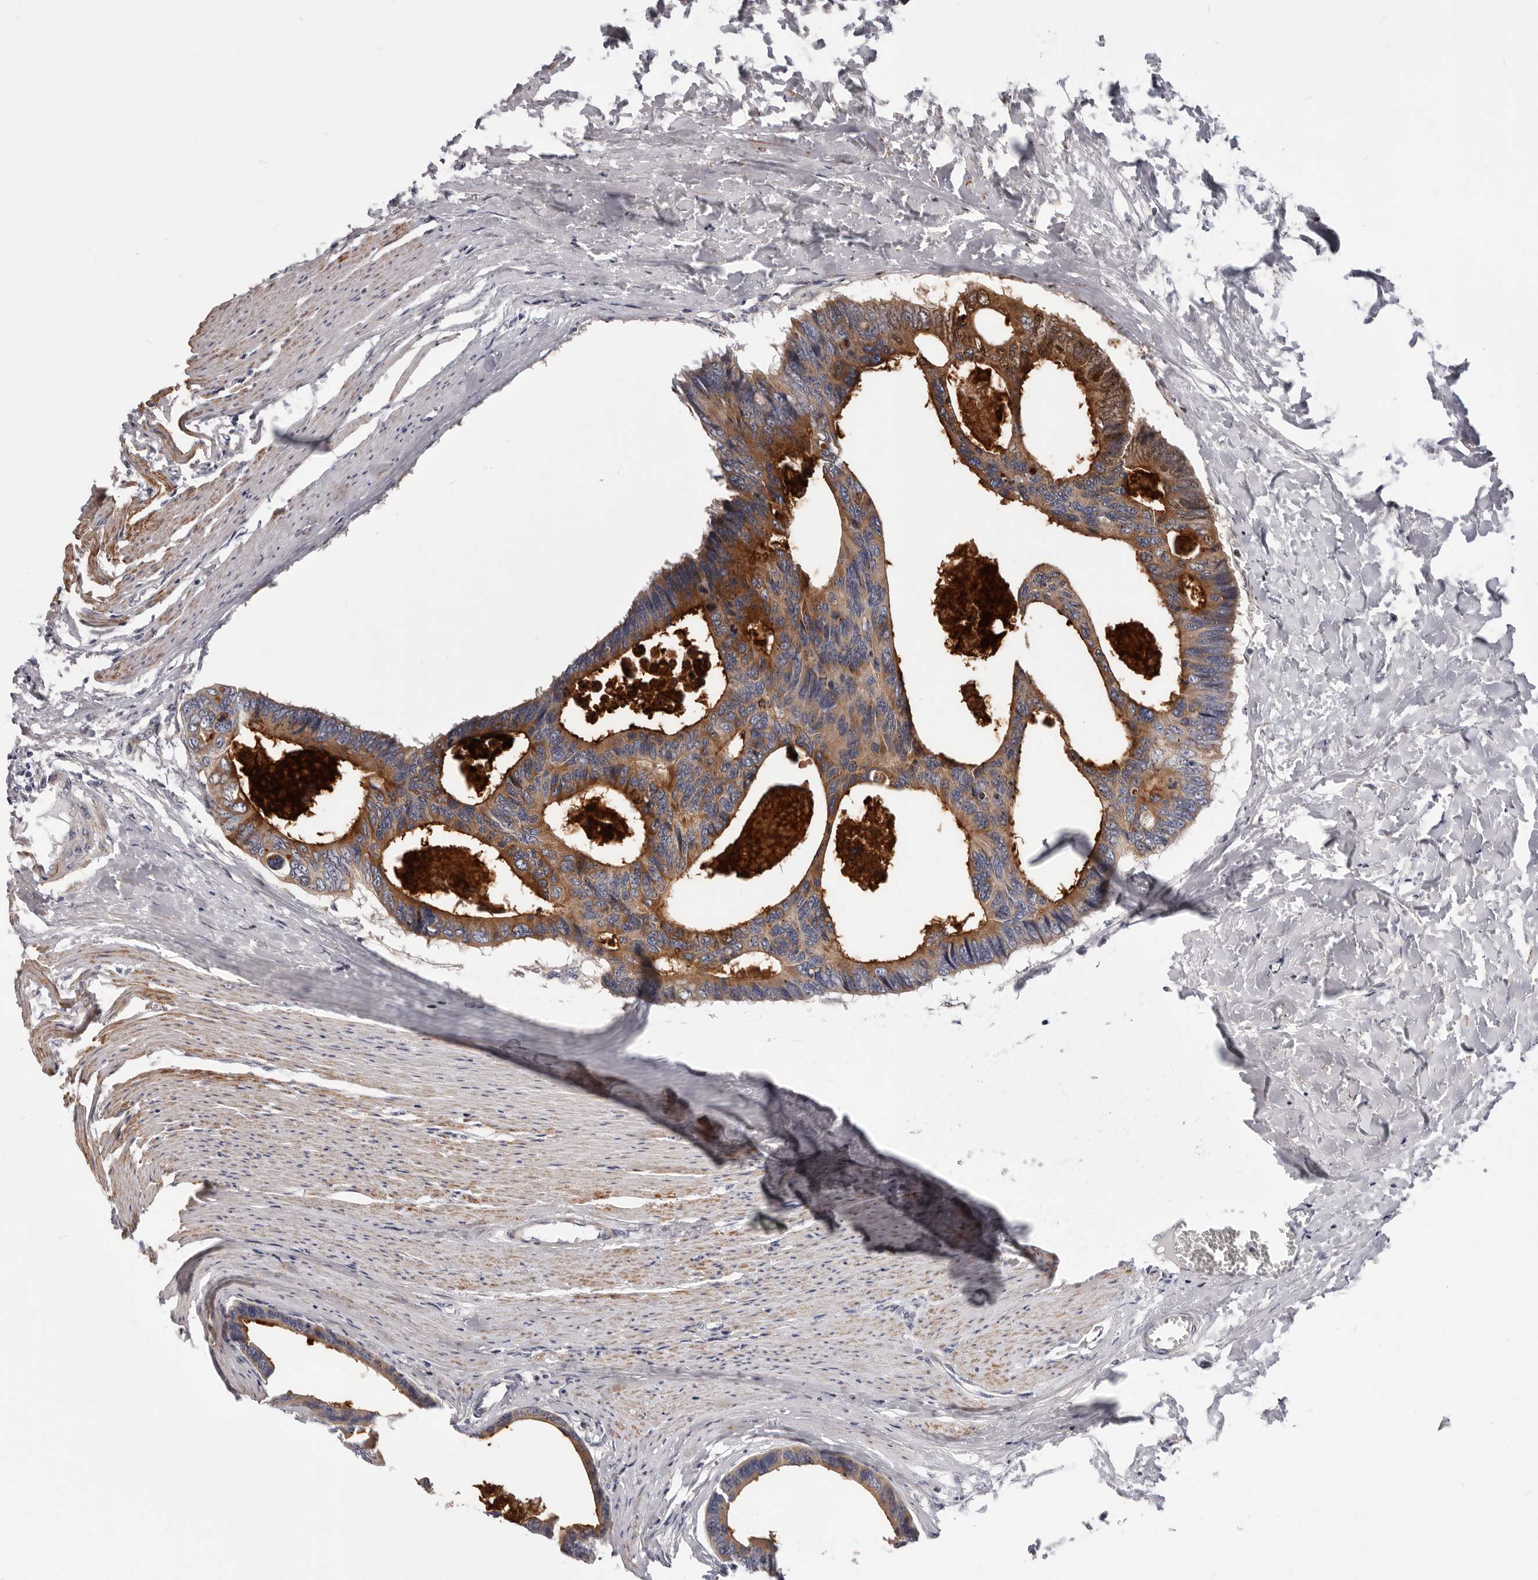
{"staining": {"intensity": "moderate", "quantity": ">75%", "location": "cytoplasmic/membranous"}, "tissue": "colorectal cancer", "cell_type": "Tumor cells", "image_type": "cancer", "snomed": [{"axis": "morphology", "description": "Adenocarcinoma, NOS"}, {"axis": "topography", "description": "Colon"}], "caption": "Protein analysis of colorectal cancer (adenocarcinoma) tissue demonstrates moderate cytoplasmic/membranous expression in about >75% of tumor cells.", "gene": "MRPS10", "patient": {"sex": "female", "age": 55}}